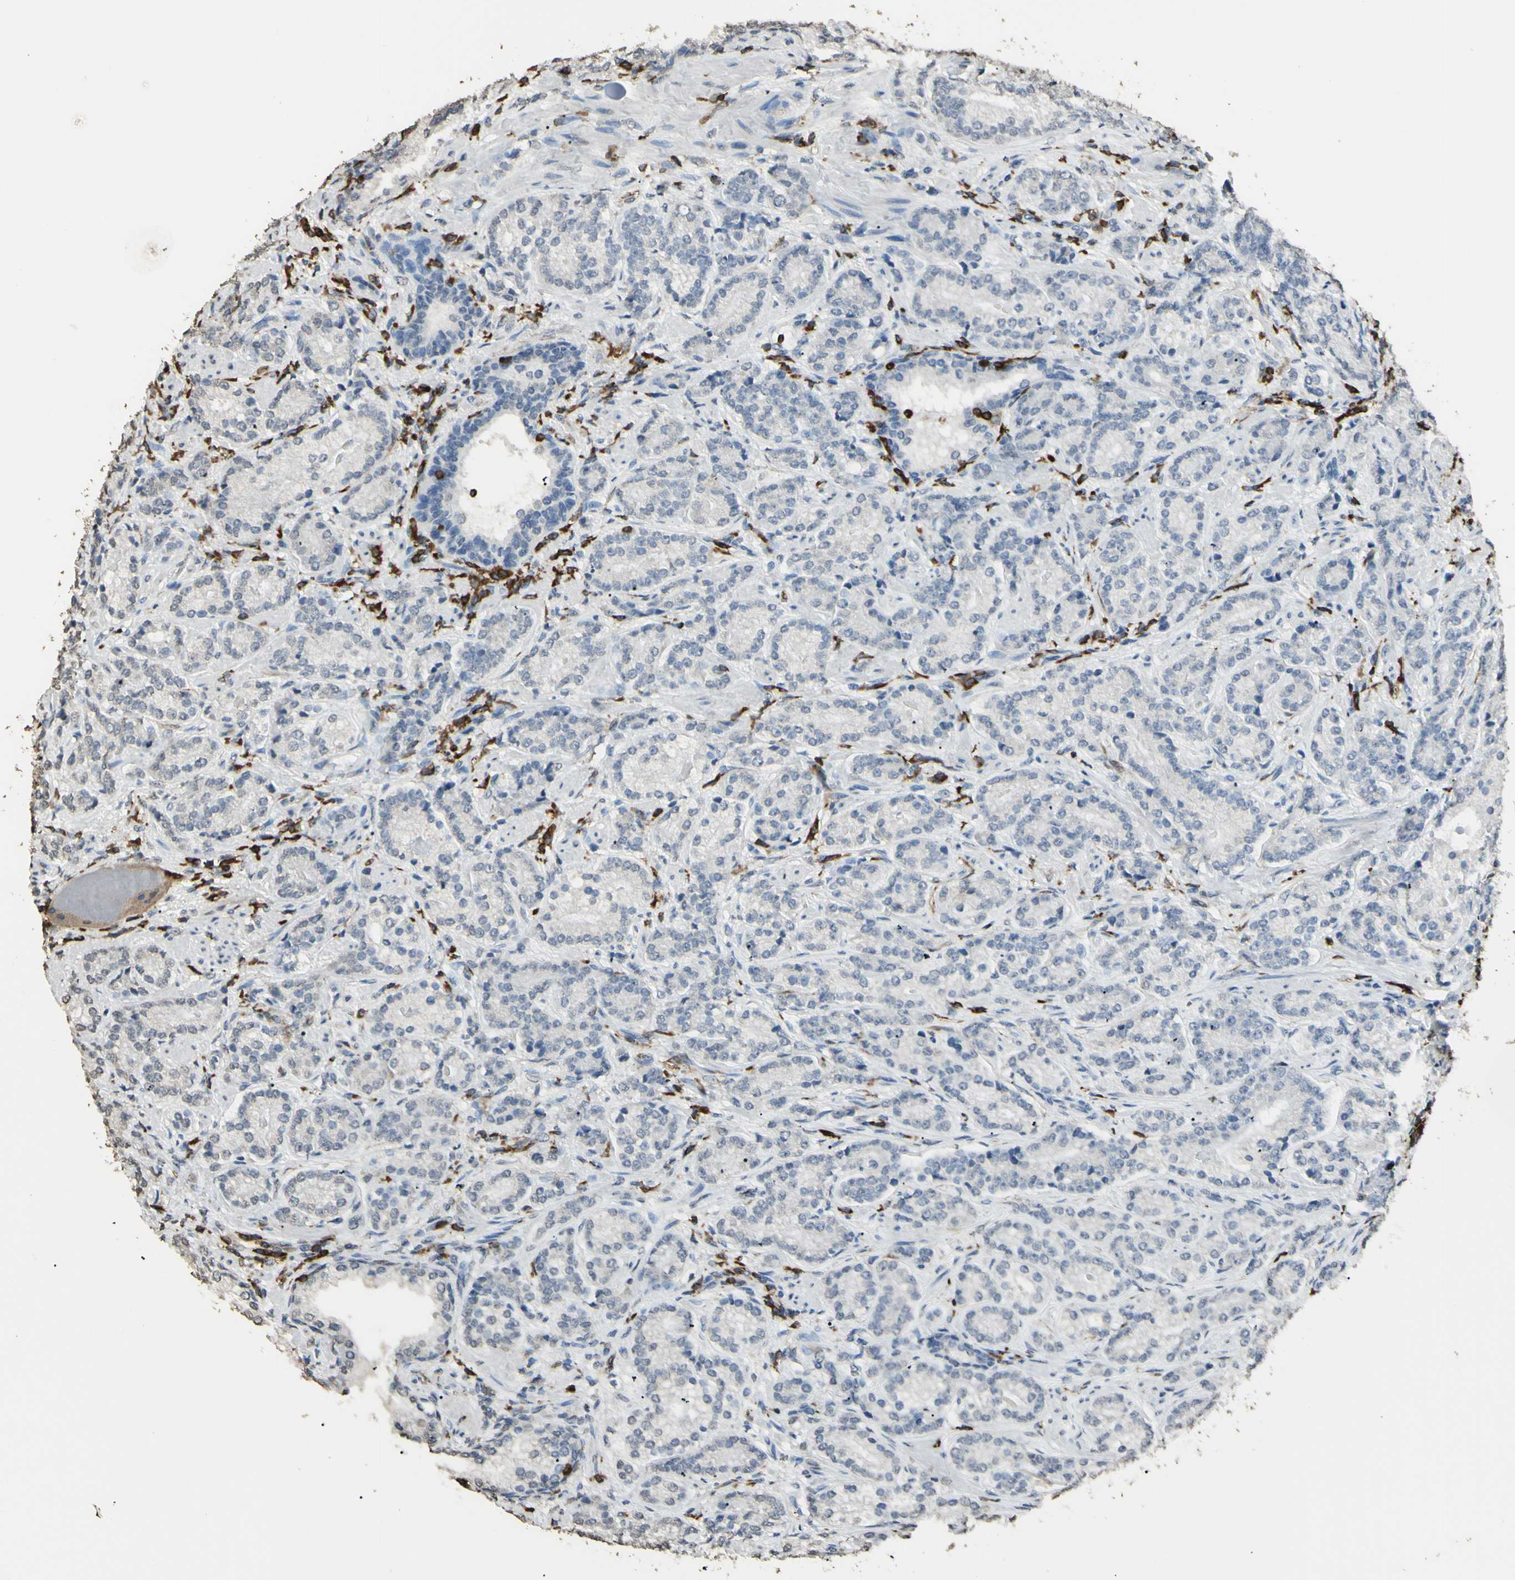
{"staining": {"intensity": "negative", "quantity": "none", "location": "none"}, "tissue": "prostate cancer", "cell_type": "Tumor cells", "image_type": "cancer", "snomed": [{"axis": "morphology", "description": "Adenocarcinoma, High grade"}, {"axis": "topography", "description": "Prostate"}], "caption": "Protein analysis of prostate adenocarcinoma (high-grade) exhibits no significant expression in tumor cells.", "gene": "PSTPIP1", "patient": {"sex": "male", "age": 61}}